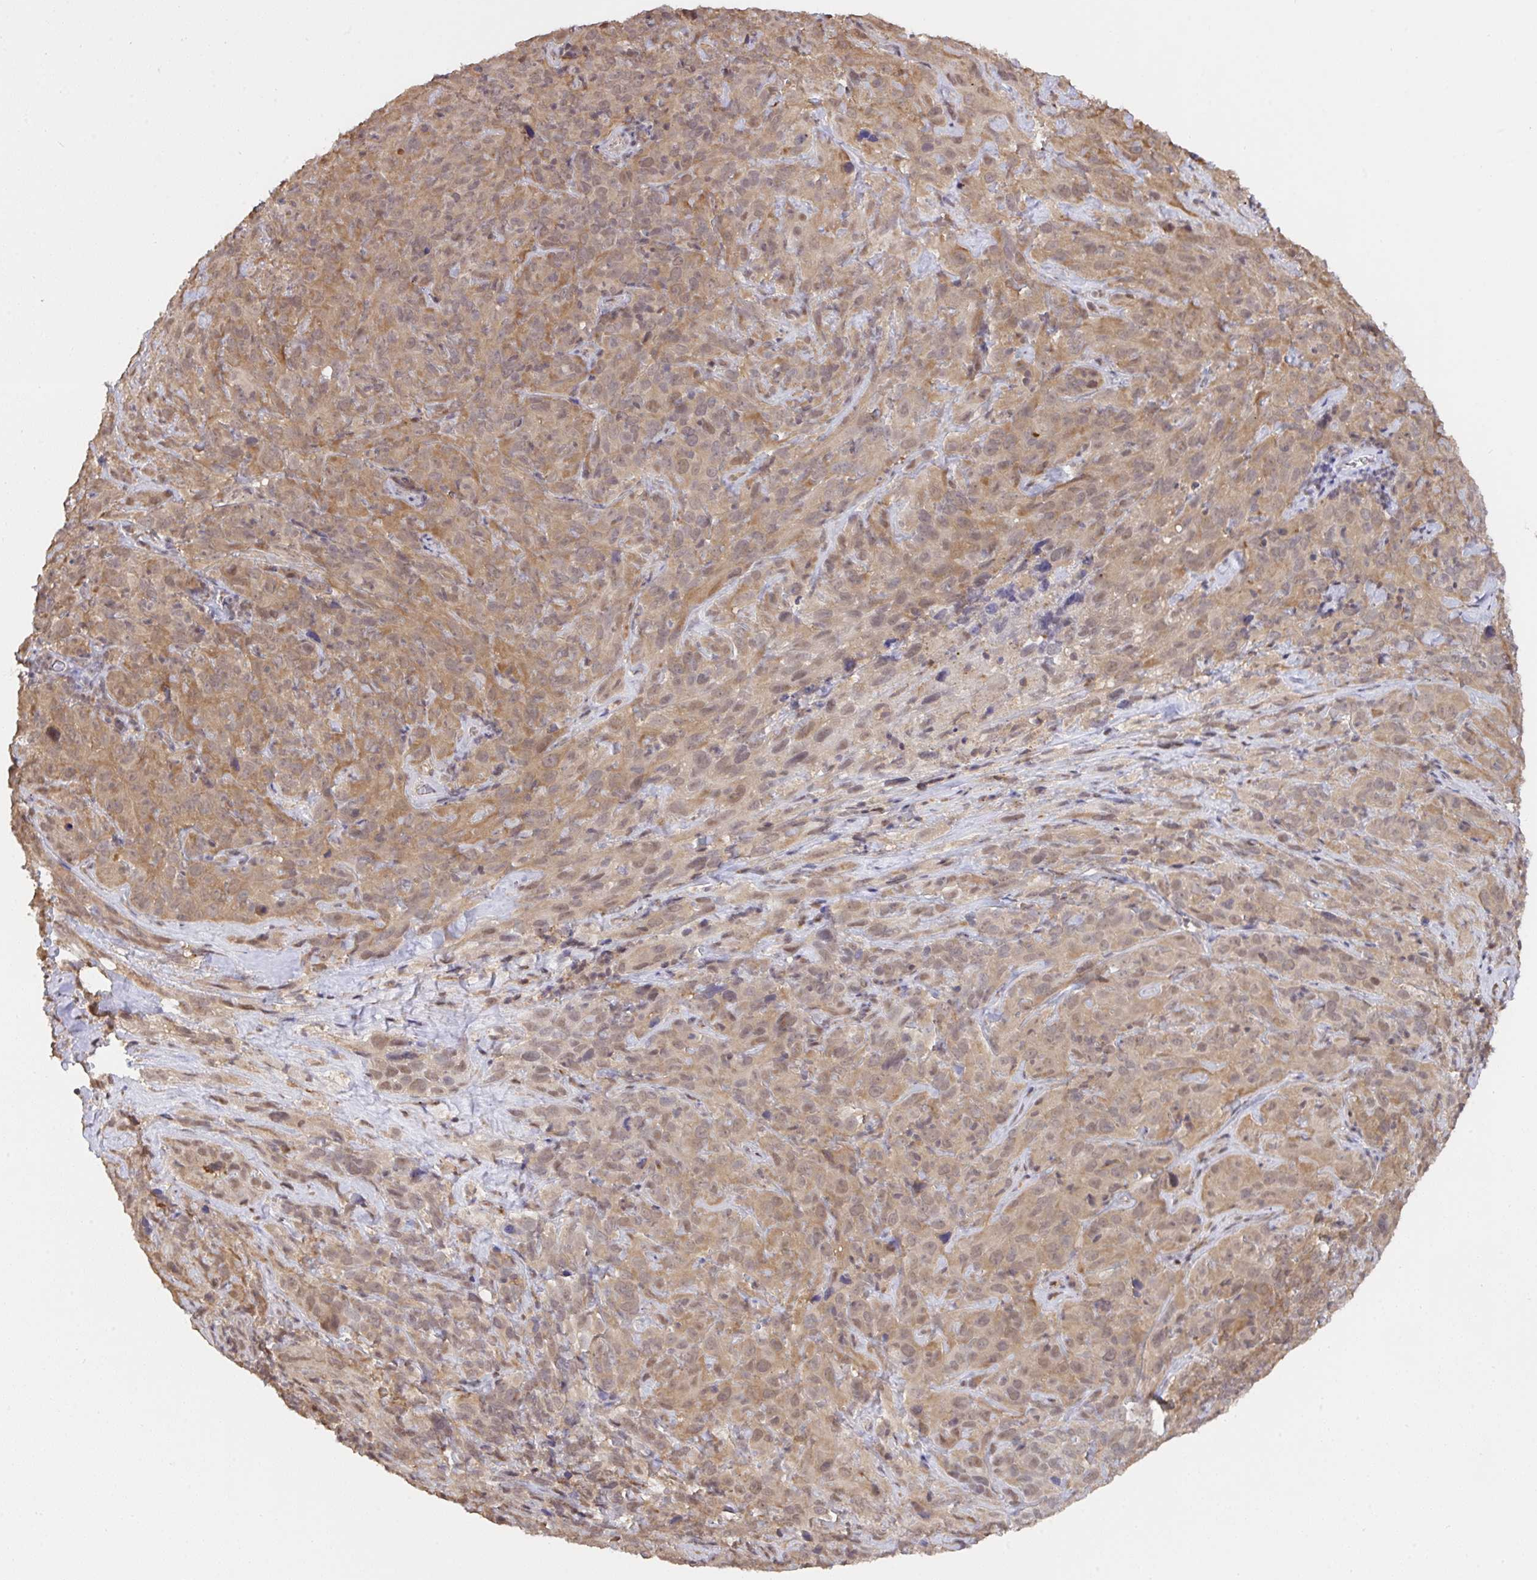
{"staining": {"intensity": "moderate", "quantity": ">75%", "location": "cytoplasmic/membranous,nuclear"}, "tissue": "cervical cancer", "cell_type": "Tumor cells", "image_type": "cancer", "snomed": [{"axis": "morphology", "description": "Squamous cell carcinoma, NOS"}, {"axis": "topography", "description": "Cervix"}], "caption": "A micrograph showing moderate cytoplasmic/membranous and nuclear expression in about >75% of tumor cells in squamous cell carcinoma (cervical), as visualized by brown immunohistochemical staining.", "gene": "C12orf57", "patient": {"sex": "female", "age": 51}}